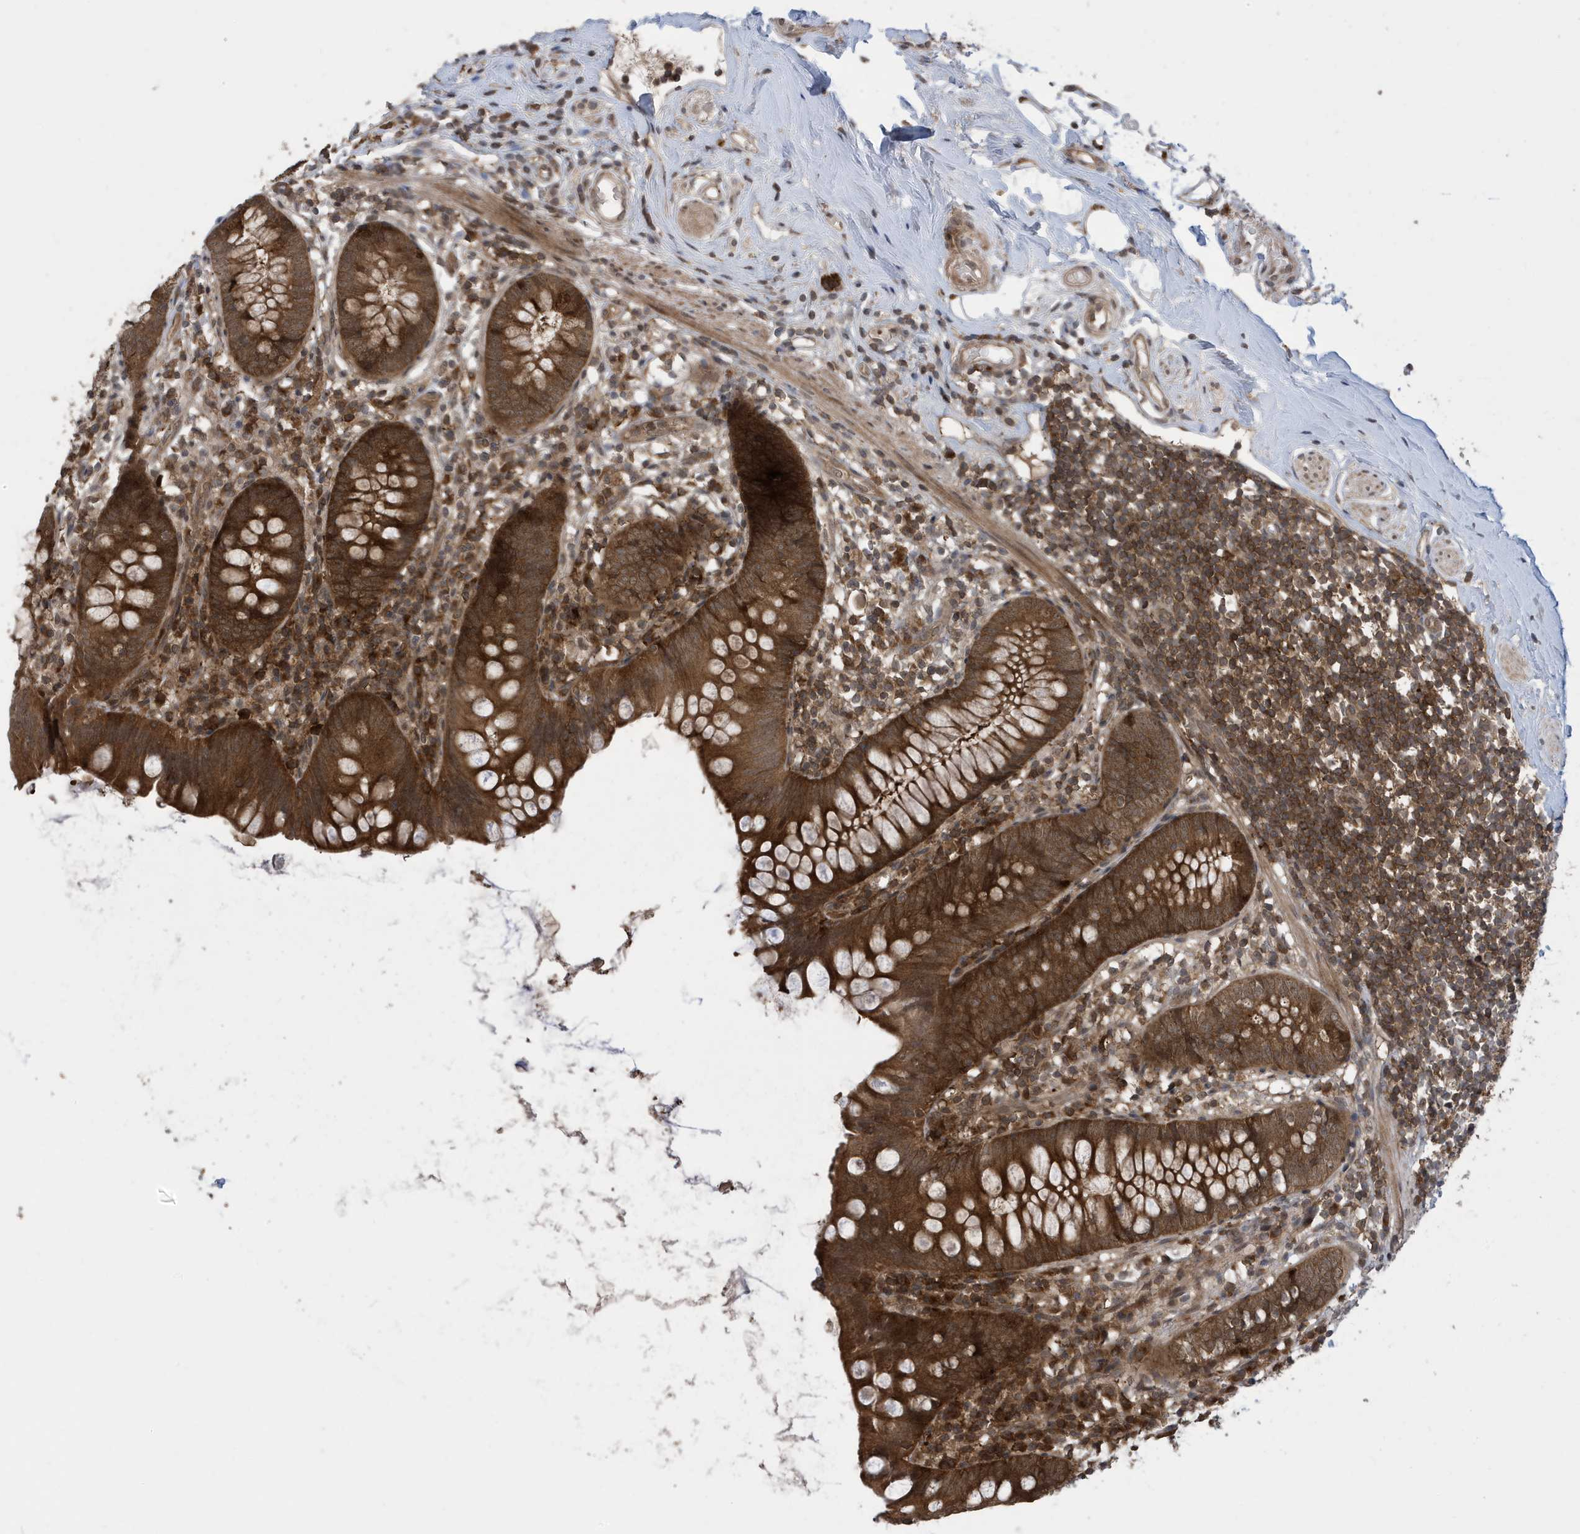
{"staining": {"intensity": "moderate", "quantity": ">75%", "location": "cytoplasmic/membranous,nuclear"}, "tissue": "appendix", "cell_type": "Glandular cells", "image_type": "normal", "snomed": [{"axis": "morphology", "description": "Normal tissue, NOS"}, {"axis": "topography", "description": "Appendix"}], "caption": "The immunohistochemical stain shows moderate cytoplasmic/membranous,nuclear staining in glandular cells of unremarkable appendix. The protein of interest is stained brown, and the nuclei are stained in blue (DAB IHC with brightfield microscopy, high magnification).", "gene": "UBQLN1", "patient": {"sex": "female", "age": 62}}